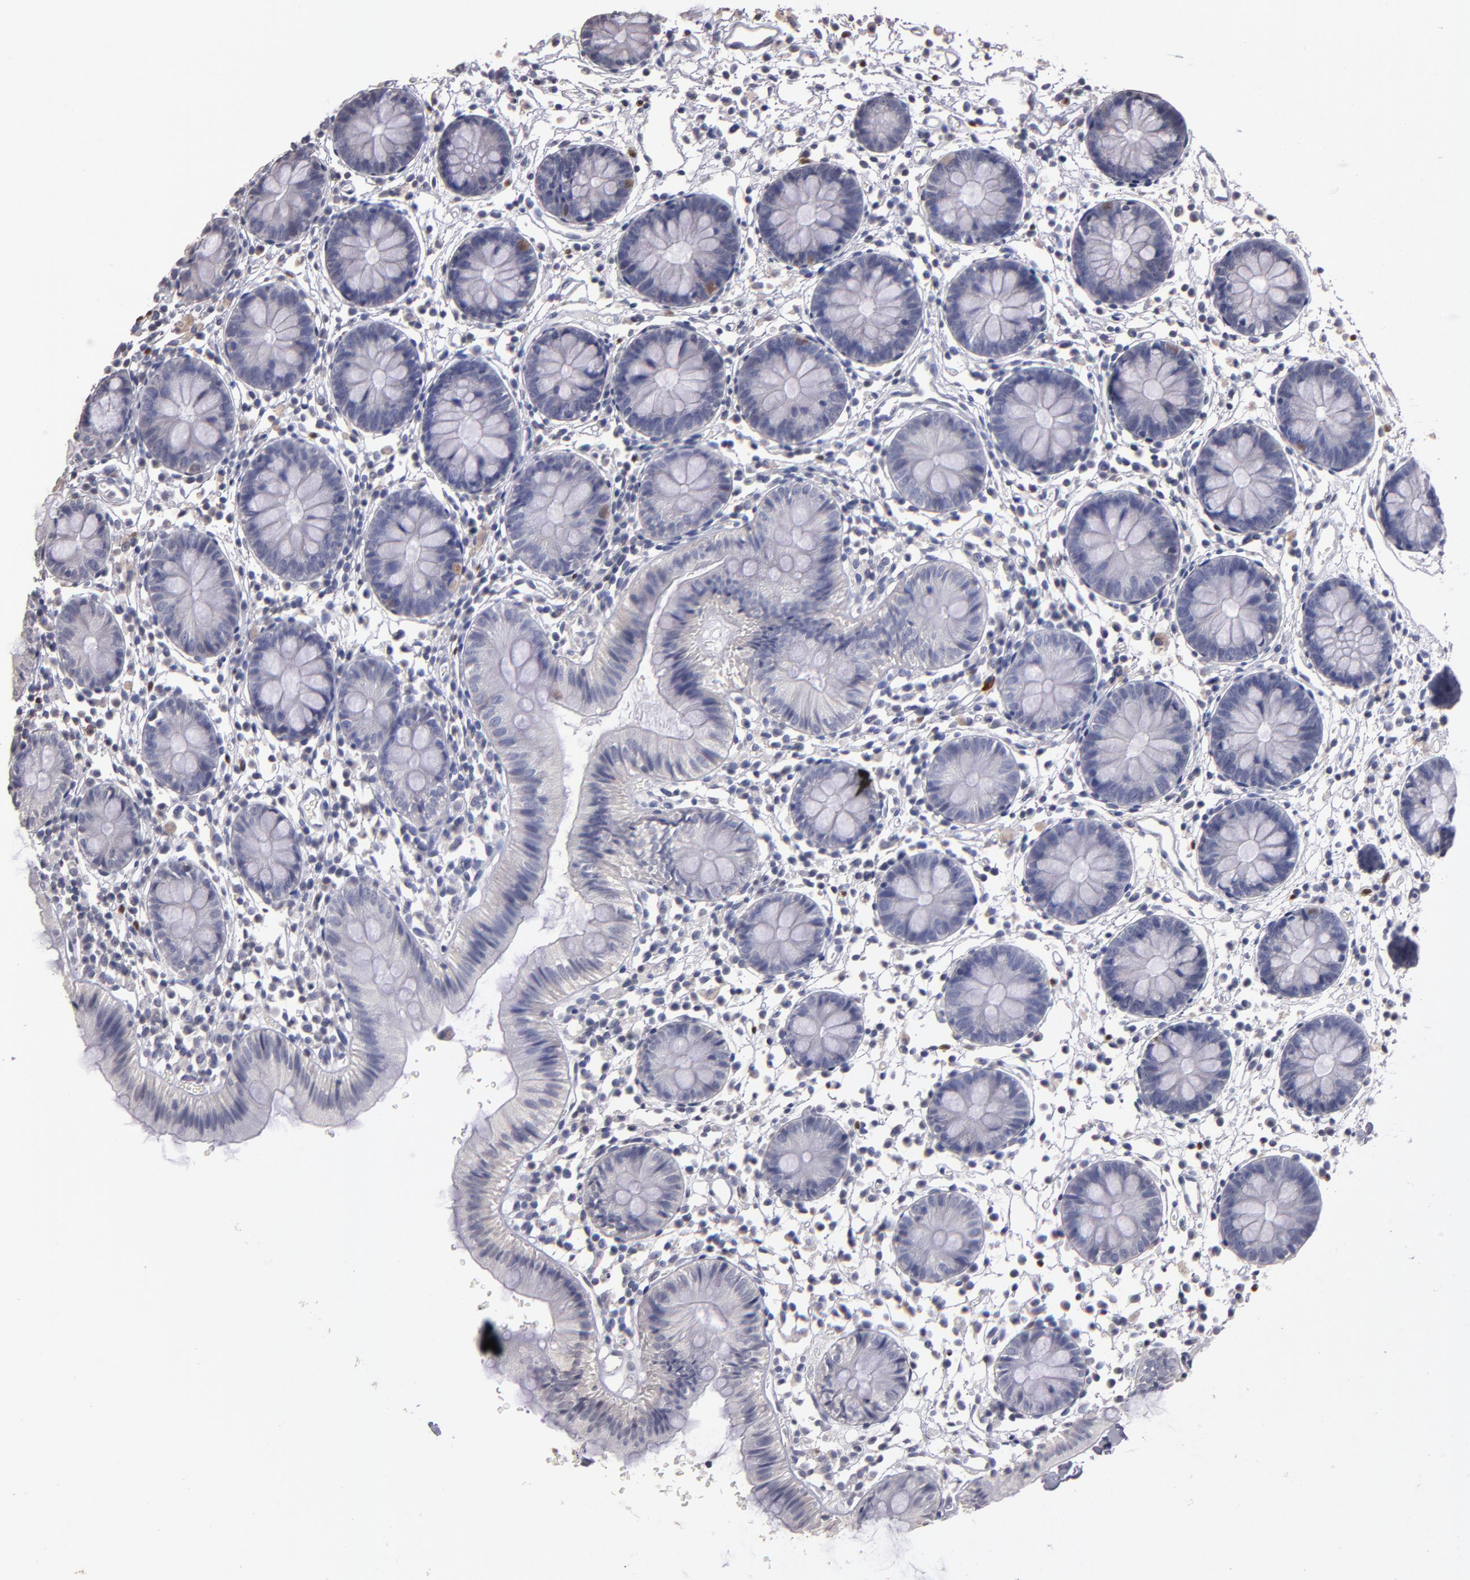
{"staining": {"intensity": "negative", "quantity": "none", "location": "none"}, "tissue": "colon", "cell_type": "Endothelial cells", "image_type": "normal", "snomed": [{"axis": "morphology", "description": "Normal tissue, NOS"}, {"axis": "topography", "description": "Colon"}], "caption": "Immunohistochemistry of benign colon displays no expression in endothelial cells.", "gene": "SOX10", "patient": {"sex": "male", "age": 14}}